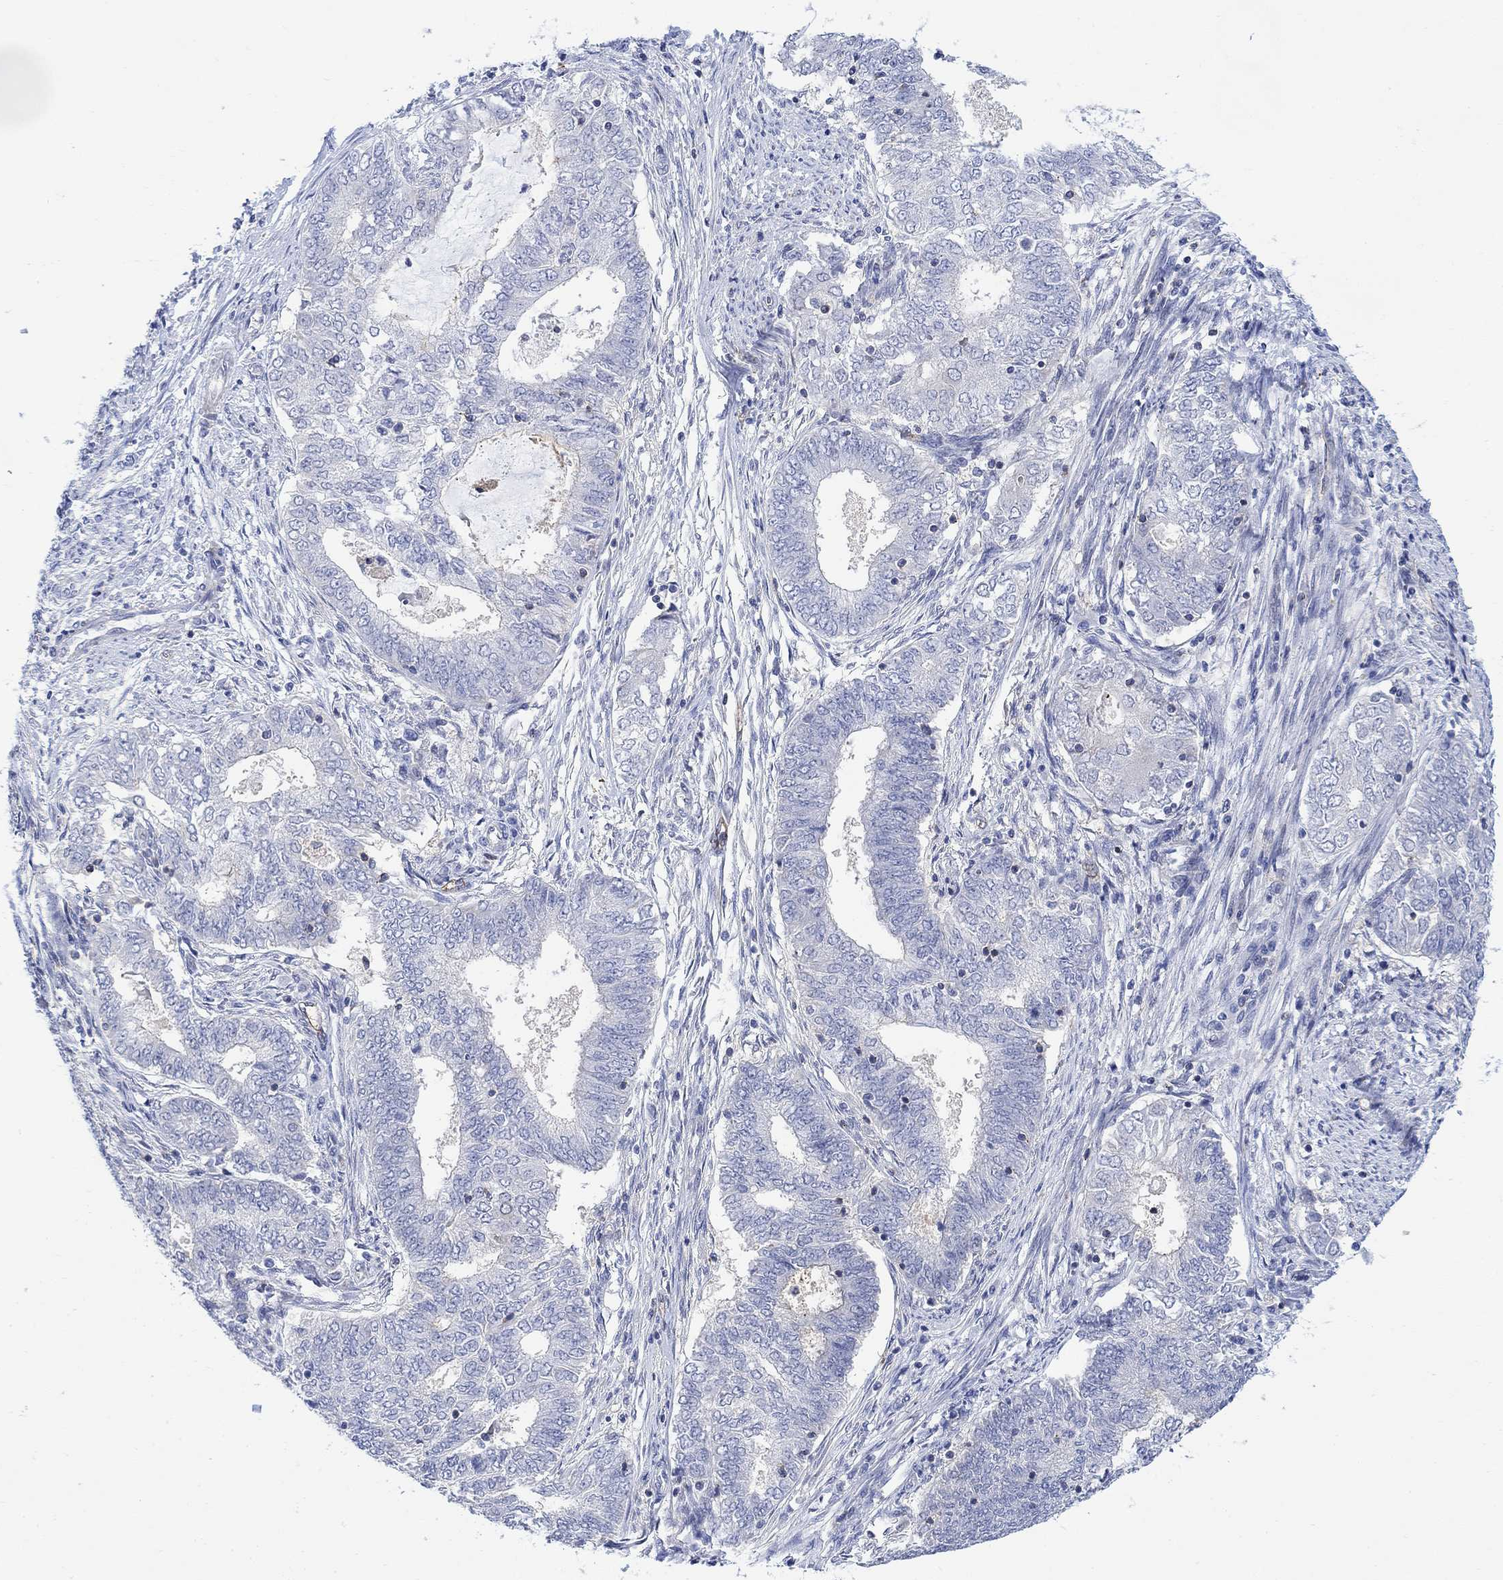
{"staining": {"intensity": "negative", "quantity": "none", "location": "none"}, "tissue": "endometrial cancer", "cell_type": "Tumor cells", "image_type": "cancer", "snomed": [{"axis": "morphology", "description": "Adenocarcinoma, NOS"}, {"axis": "topography", "description": "Endometrium"}], "caption": "DAB (3,3'-diaminobenzidine) immunohistochemical staining of adenocarcinoma (endometrial) shows no significant staining in tumor cells.", "gene": "ARSK", "patient": {"sex": "female", "age": 62}}